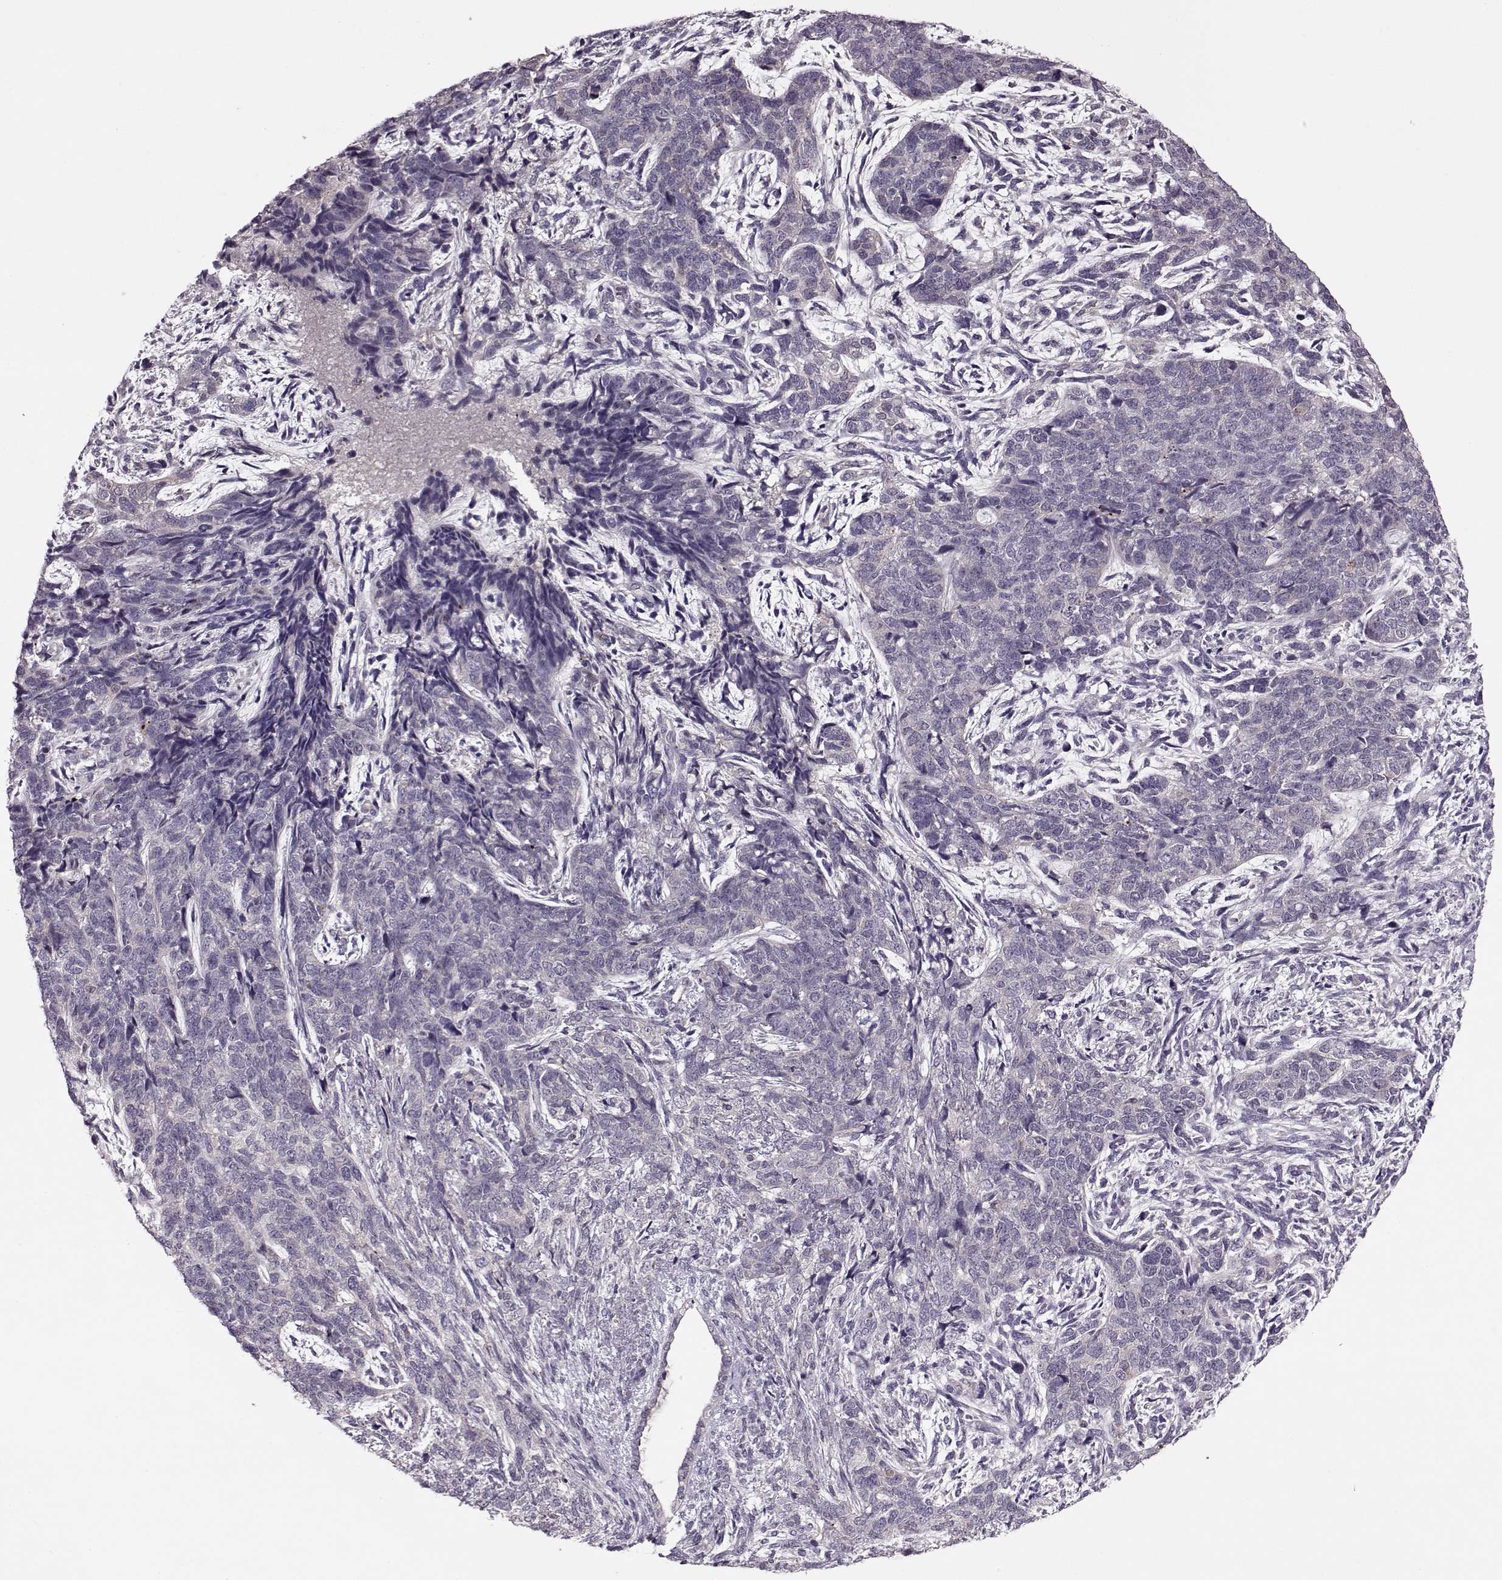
{"staining": {"intensity": "negative", "quantity": "none", "location": "none"}, "tissue": "cervical cancer", "cell_type": "Tumor cells", "image_type": "cancer", "snomed": [{"axis": "morphology", "description": "Squamous cell carcinoma, NOS"}, {"axis": "topography", "description": "Cervix"}], "caption": "IHC of human cervical cancer (squamous cell carcinoma) exhibits no staining in tumor cells.", "gene": "ACOT11", "patient": {"sex": "female", "age": 63}}